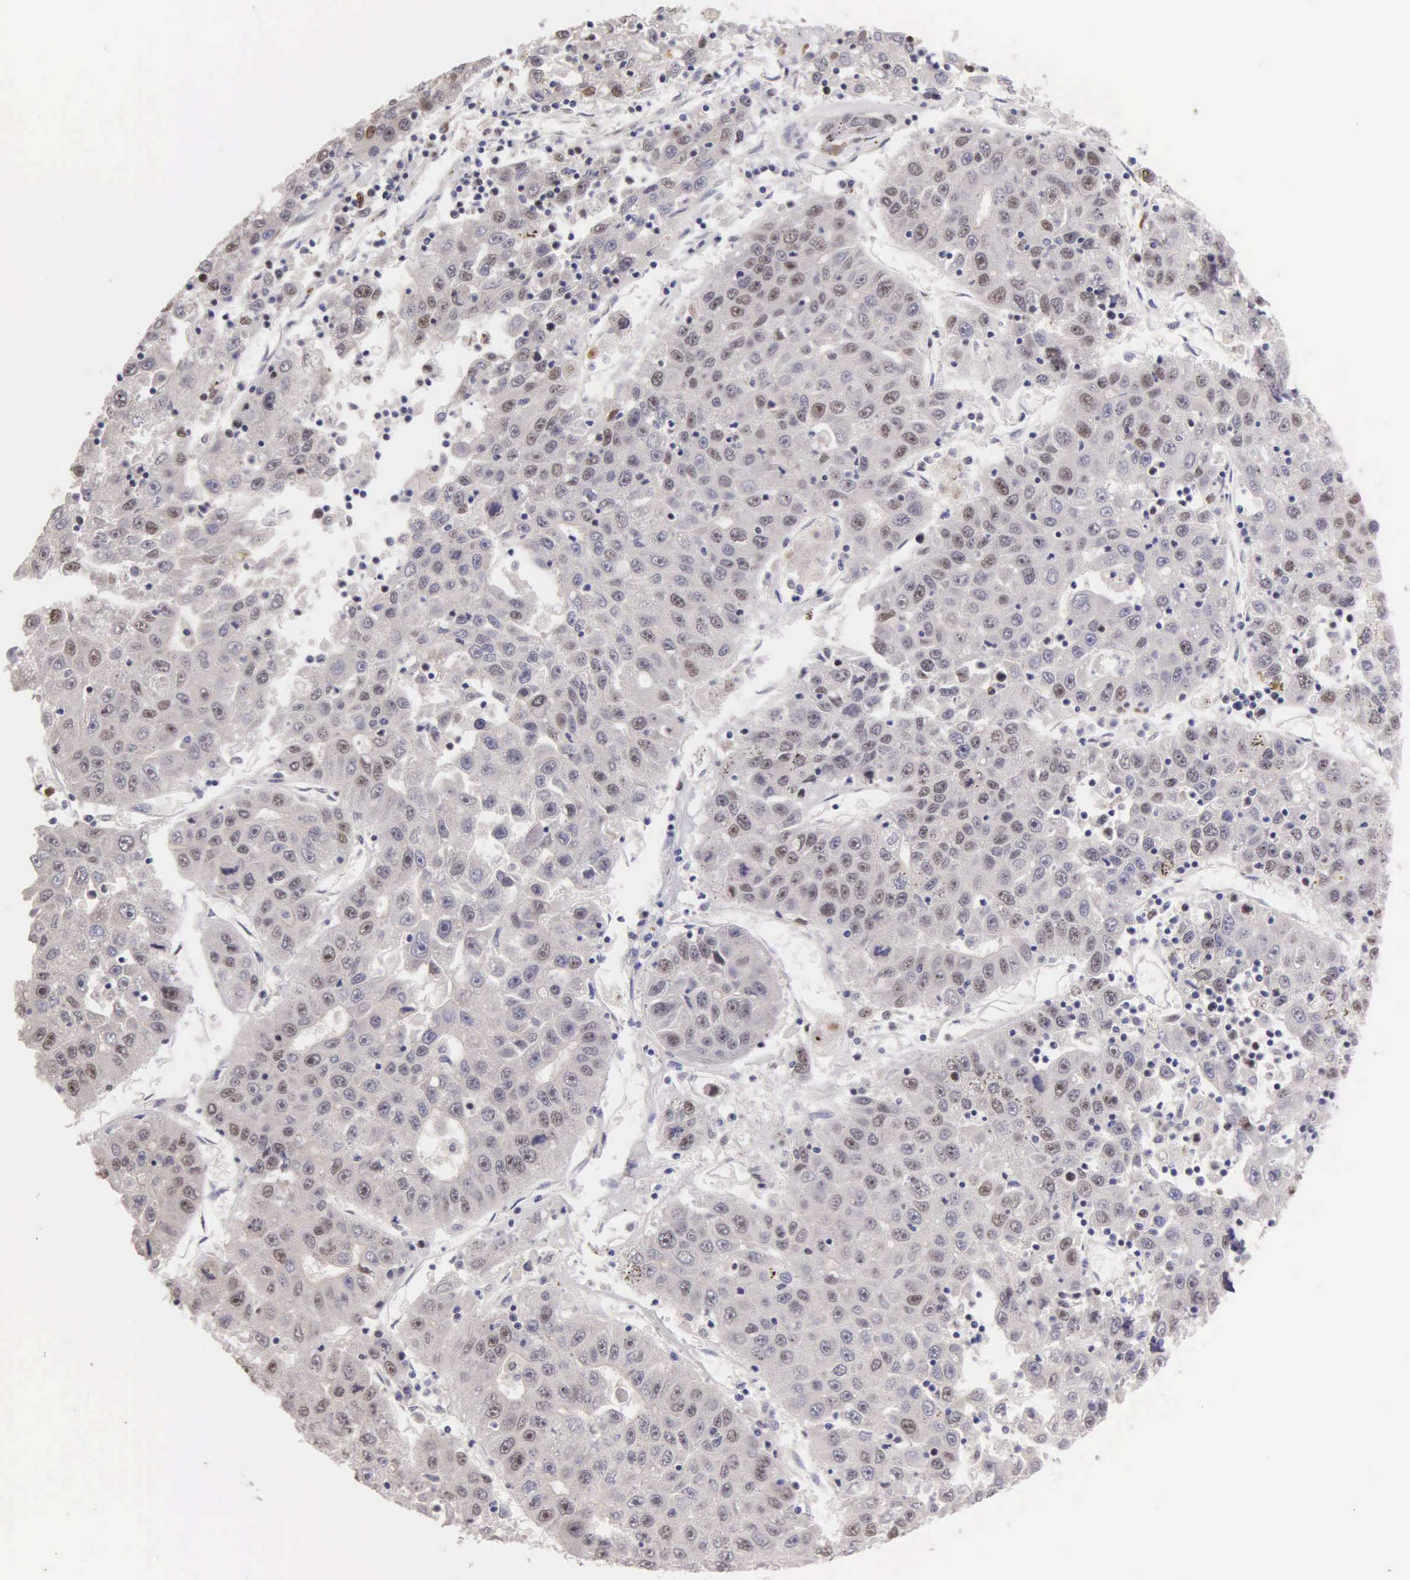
{"staining": {"intensity": "weak", "quantity": "<25%", "location": "nuclear"}, "tissue": "liver cancer", "cell_type": "Tumor cells", "image_type": "cancer", "snomed": [{"axis": "morphology", "description": "Carcinoma, Hepatocellular, NOS"}, {"axis": "topography", "description": "Liver"}], "caption": "Protein analysis of hepatocellular carcinoma (liver) demonstrates no significant positivity in tumor cells. (Brightfield microscopy of DAB IHC at high magnification).", "gene": "MCM5", "patient": {"sex": "male", "age": 49}}